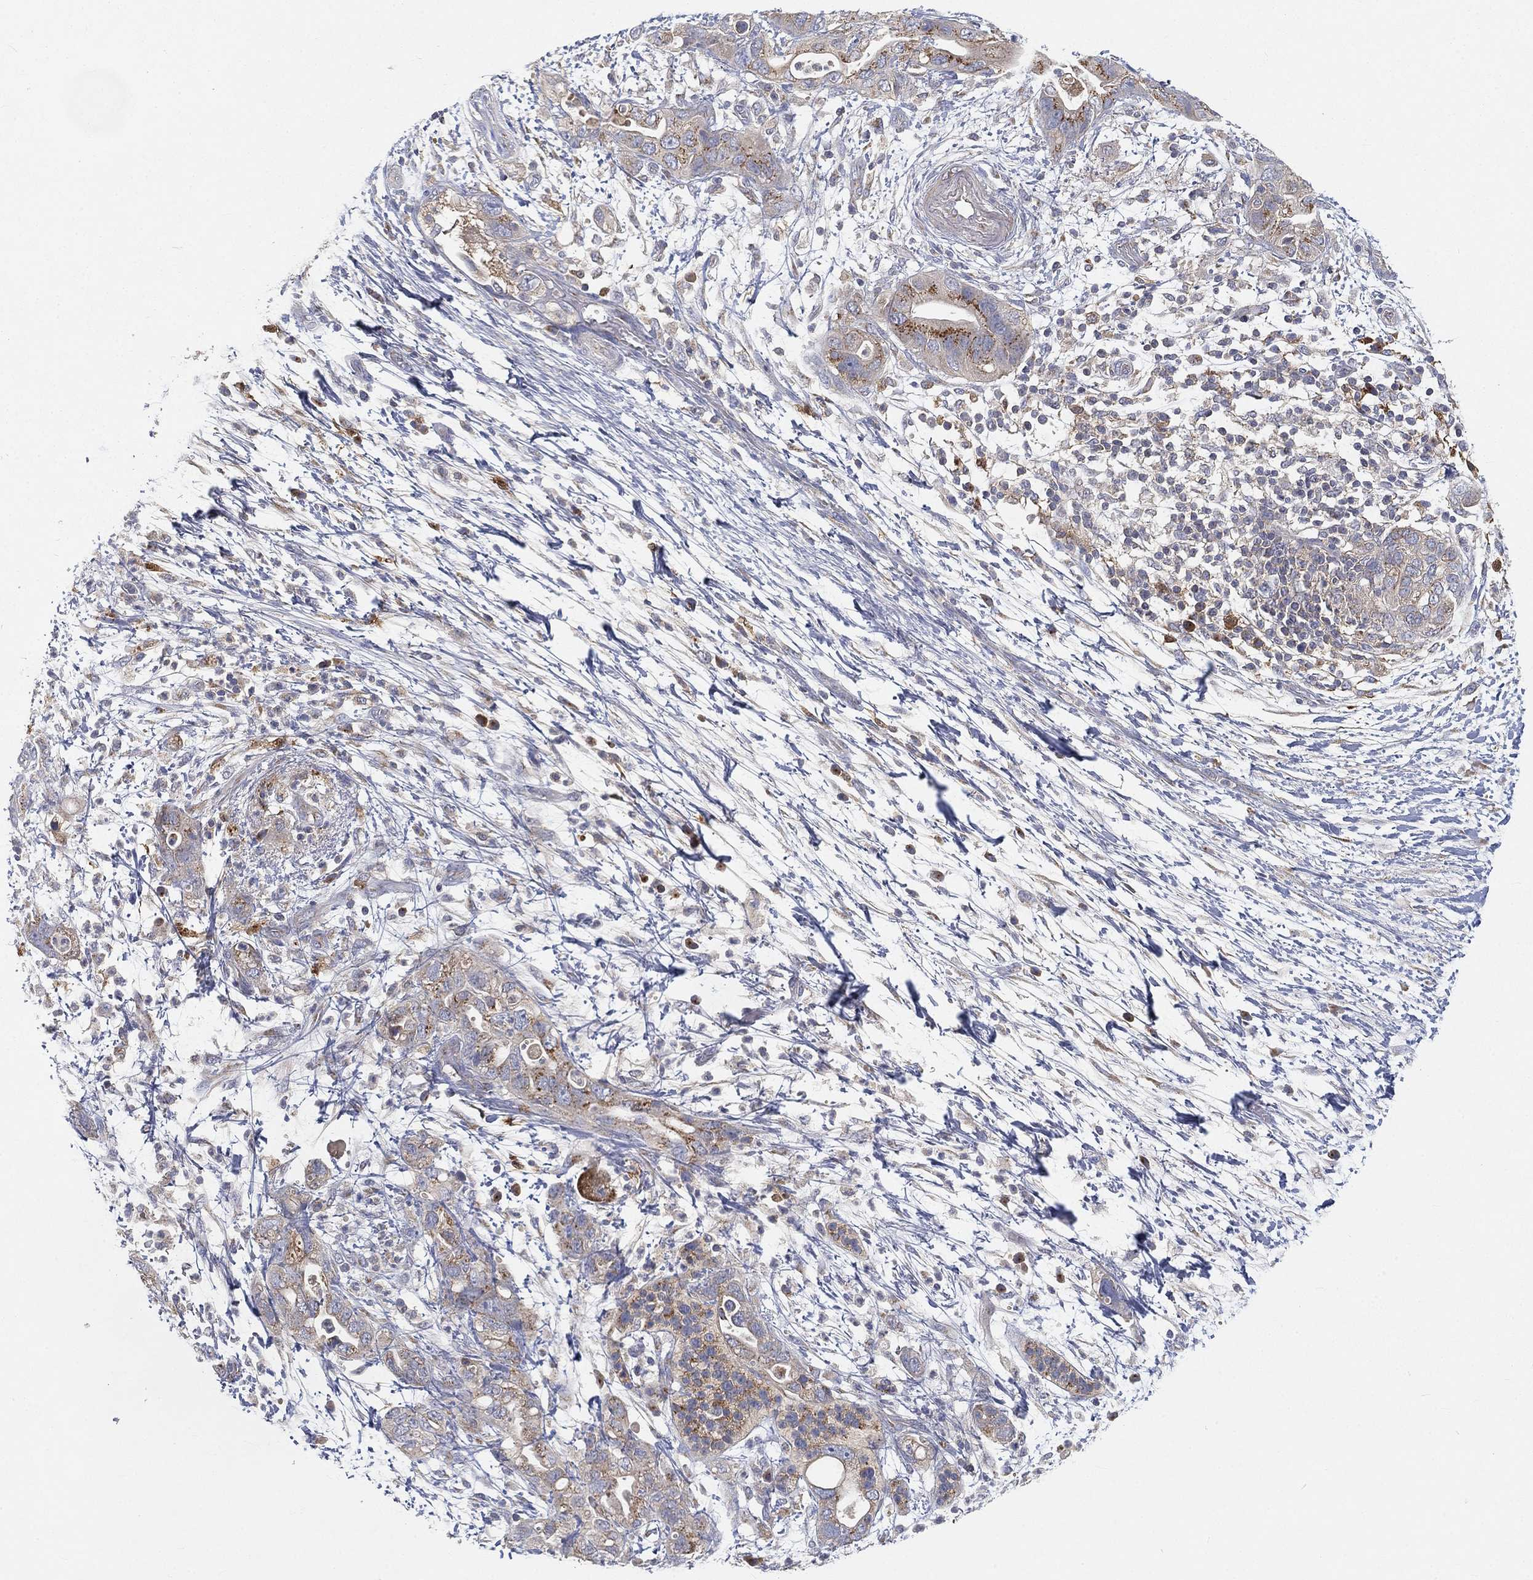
{"staining": {"intensity": "moderate", "quantity": "<25%", "location": "cytoplasmic/membranous"}, "tissue": "pancreatic cancer", "cell_type": "Tumor cells", "image_type": "cancer", "snomed": [{"axis": "morphology", "description": "Adenocarcinoma, NOS"}, {"axis": "topography", "description": "Pancreas"}], "caption": "IHC (DAB (3,3'-diaminobenzidine)) staining of adenocarcinoma (pancreatic) demonstrates moderate cytoplasmic/membranous protein staining in approximately <25% of tumor cells. (DAB (3,3'-diaminobenzidine) IHC with brightfield microscopy, high magnification).", "gene": "CTSL", "patient": {"sex": "female", "age": 72}}